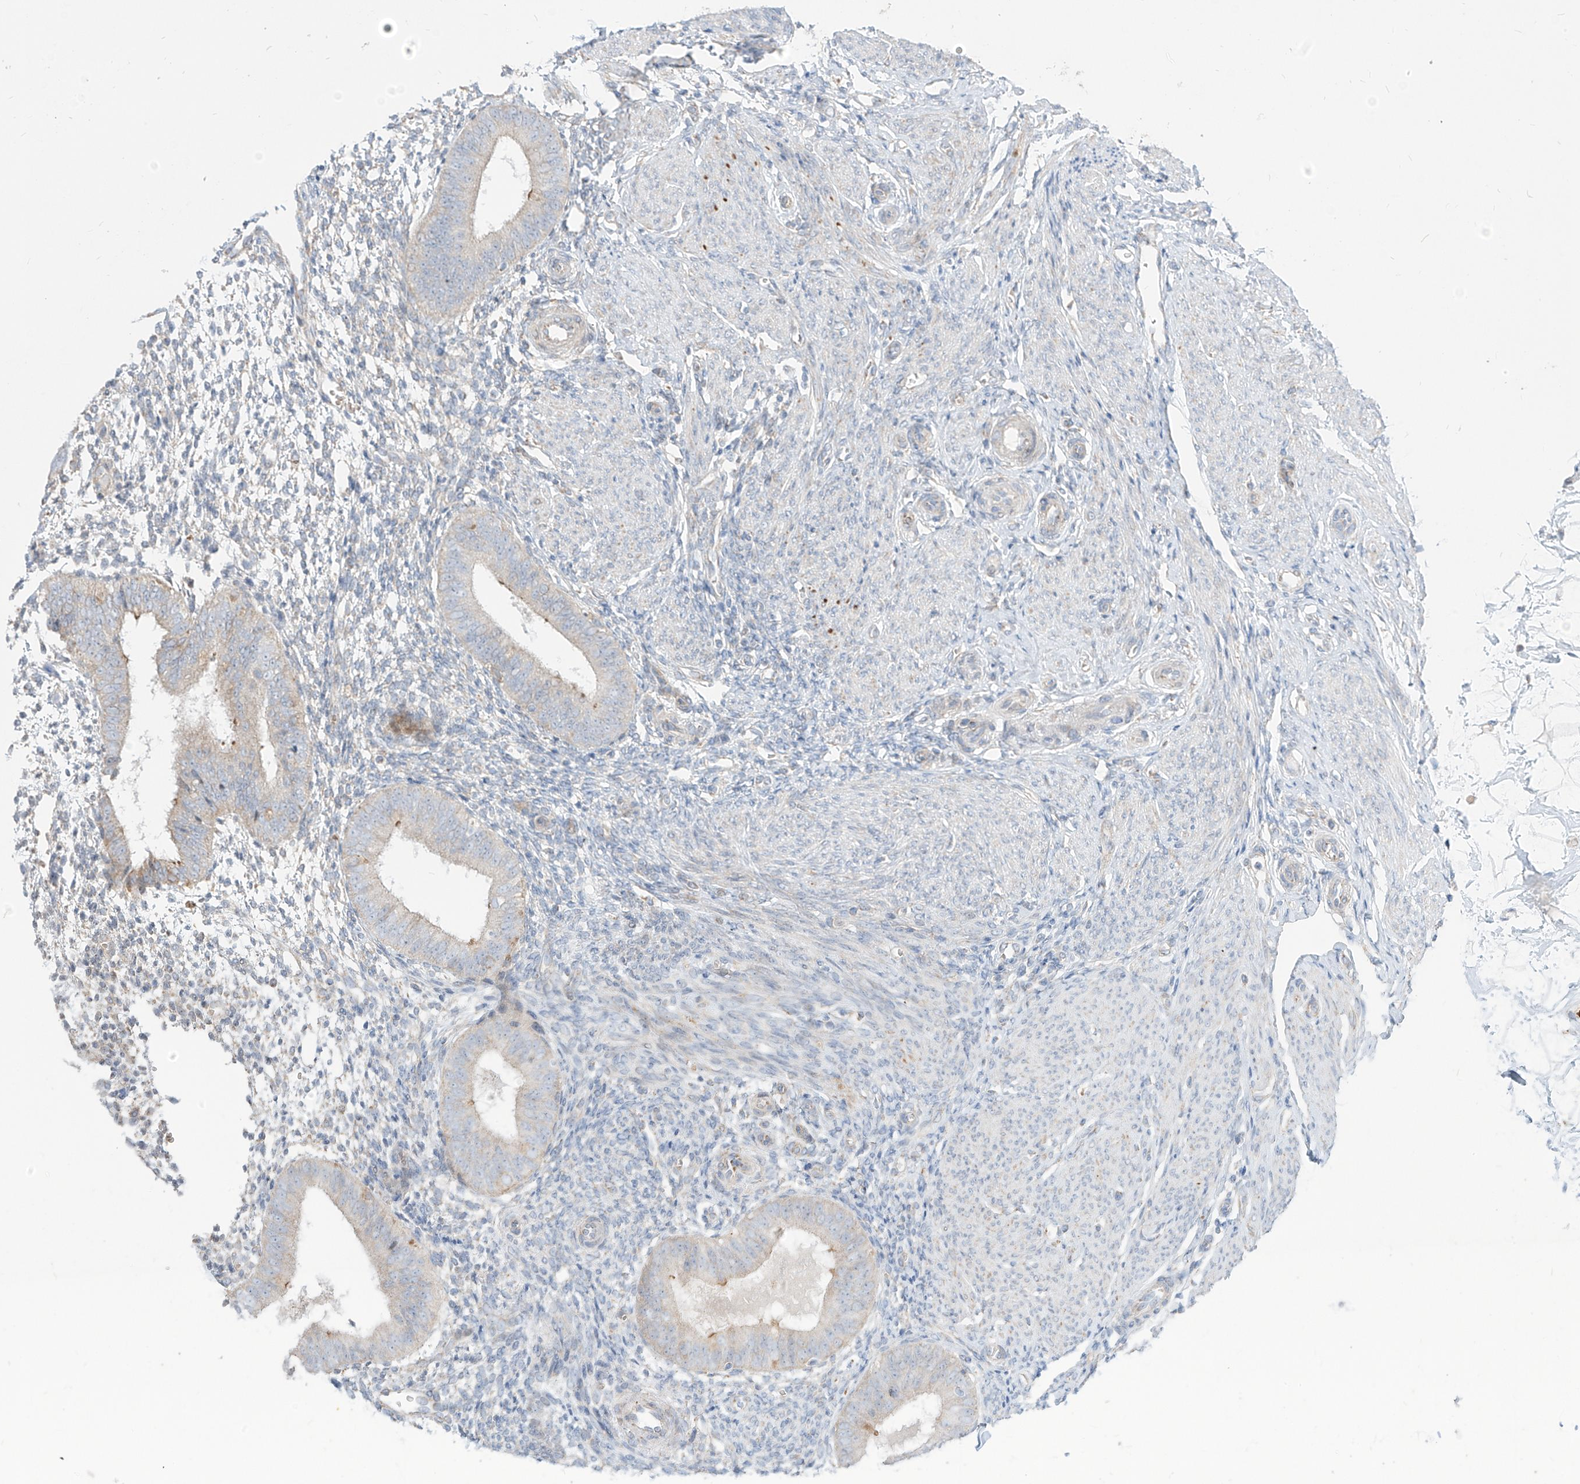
{"staining": {"intensity": "negative", "quantity": "none", "location": "none"}, "tissue": "endometrium", "cell_type": "Cells in endometrial stroma", "image_type": "normal", "snomed": [{"axis": "morphology", "description": "Normal tissue, NOS"}, {"axis": "topography", "description": "Uterus"}, {"axis": "topography", "description": "Endometrium"}], "caption": "A high-resolution image shows immunohistochemistry staining of normal endometrium, which displays no significant expression in cells in endometrial stroma.", "gene": "ARHGEF40", "patient": {"sex": "female", "age": 48}}